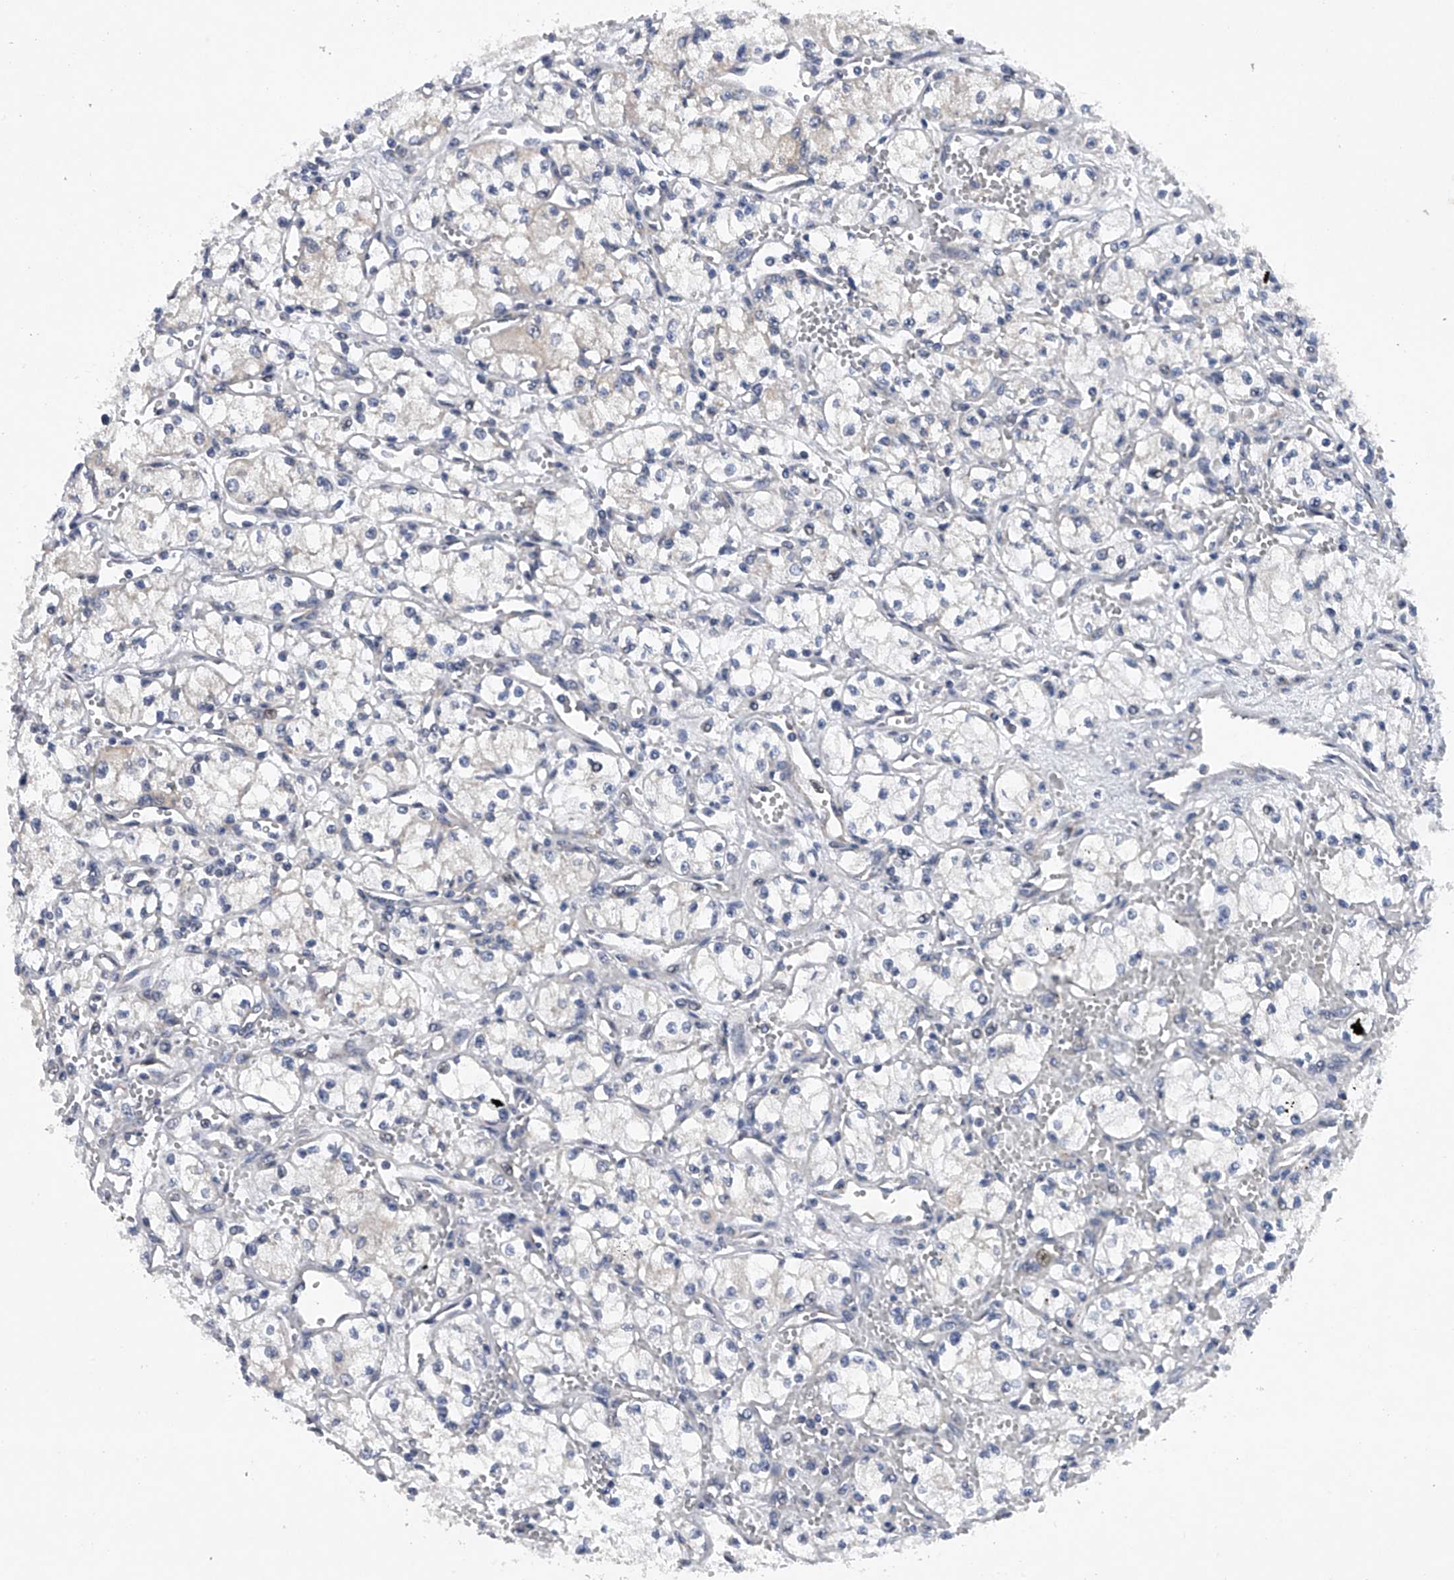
{"staining": {"intensity": "negative", "quantity": "none", "location": "none"}, "tissue": "renal cancer", "cell_type": "Tumor cells", "image_type": "cancer", "snomed": [{"axis": "morphology", "description": "Normal tissue, NOS"}, {"axis": "morphology", "description": "Adenocarcinoma, NOS"}, {"axis": "topography", "description": "Kidney"}], "caption": "Image shows no protein expression in tumor cells of adenocarcinoma (renal) tissue. The staining was performed using DAB to visualize the protein expression in brown, while the nuclei were stained in blue with hematoxylin (Magnification: 20x).", "gene": "RNF5", "patient": {"sex": "male", "age": 59}}